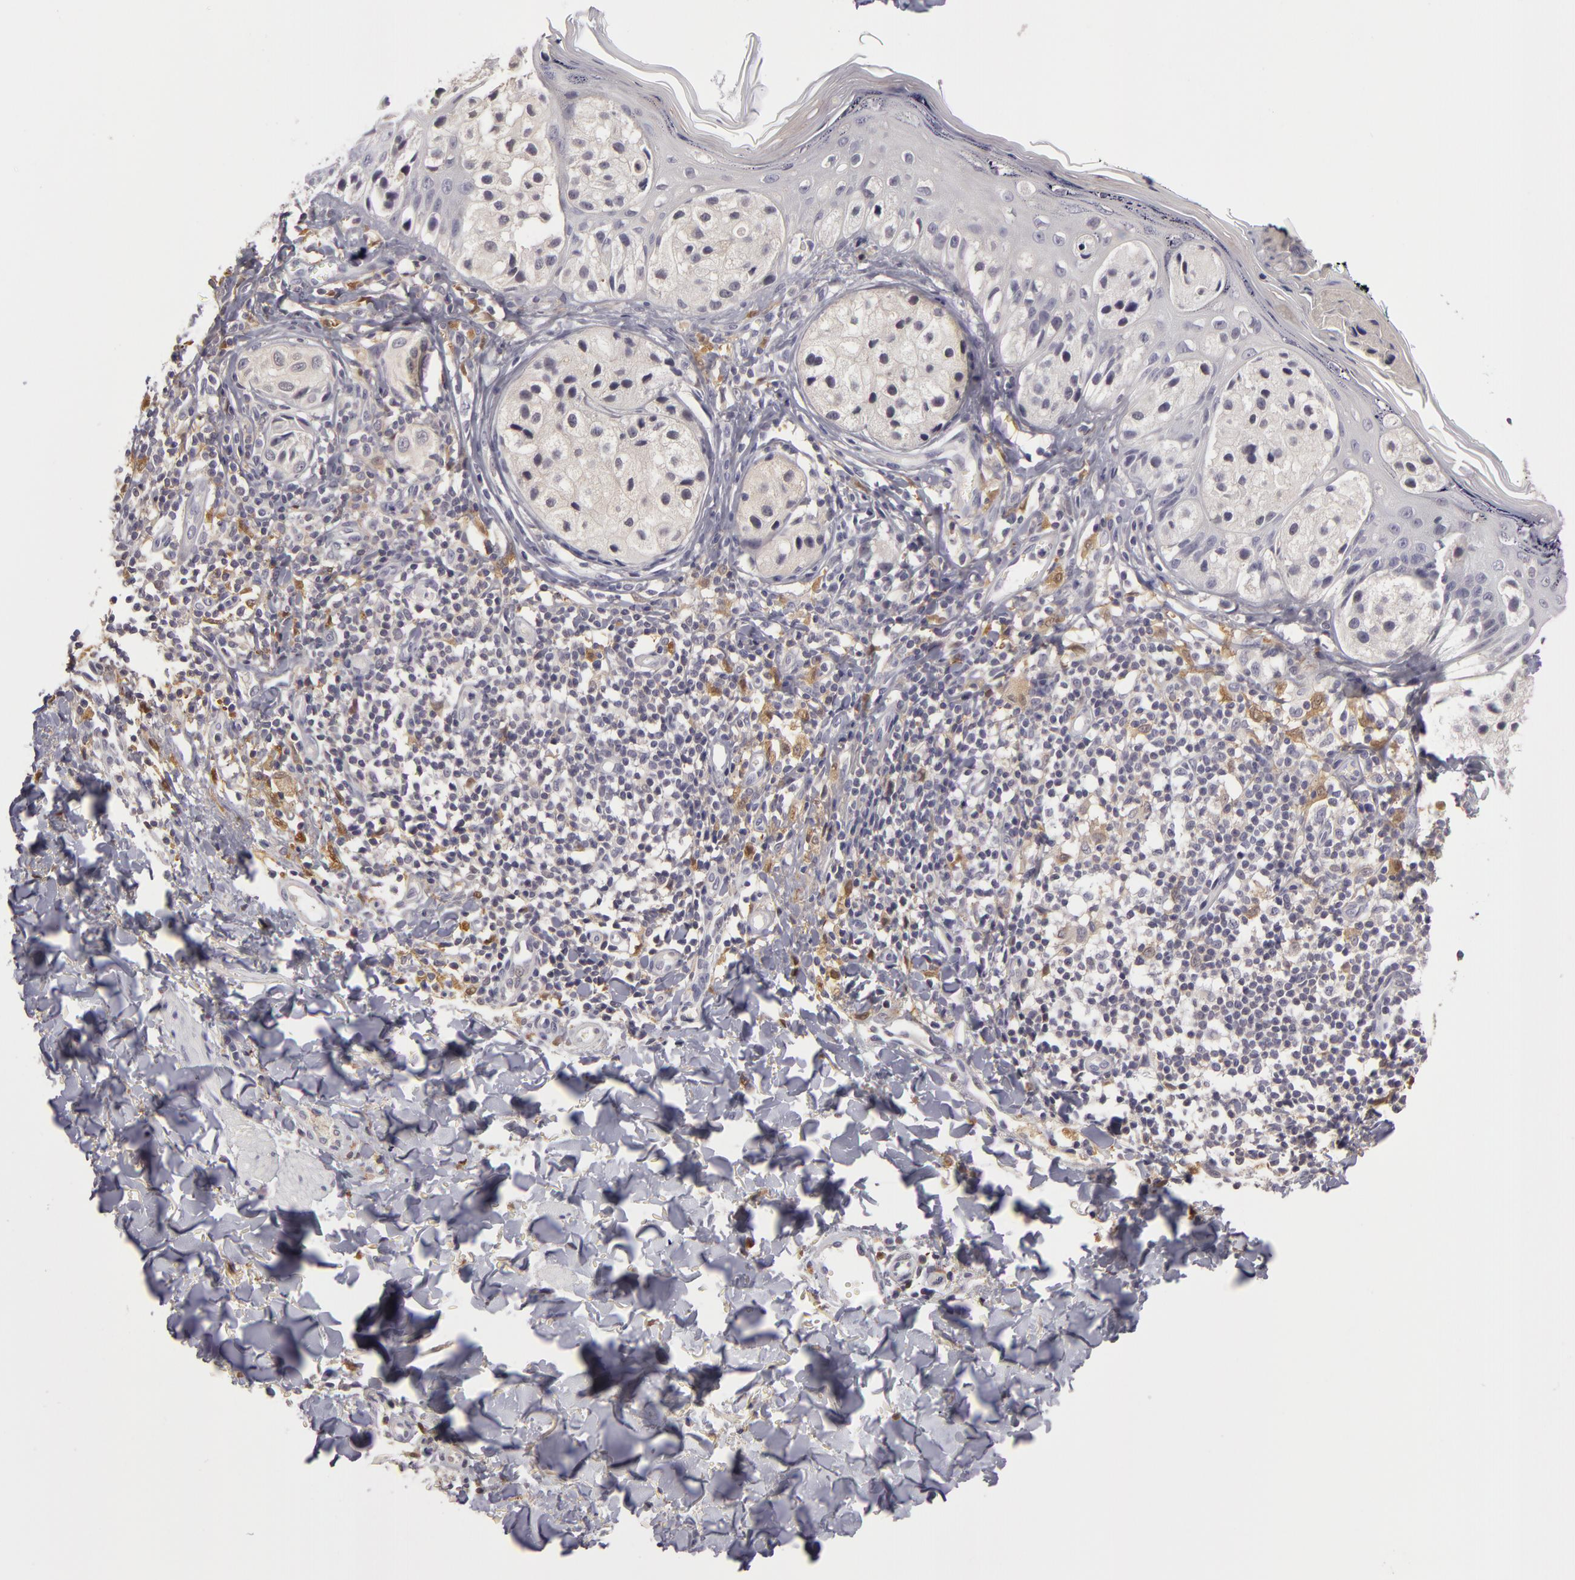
{"staining": {"intensity": "negative", "quantity": "none", "location": "none"}, "tissue": "melanoma", "cell_type": "Tumor cells", "image_type": "cancer", "snomed": [{"axis": "morphology", "description": "Malignant melanoma, NOS"}, {"axis": "topography", "description": "Skin"}], "caption": "A photomicrograph of human melanoma is negative for staining in tumor cells.", "gene": "GNPDA1", "patient": {"sex": "male", "age": 23}}